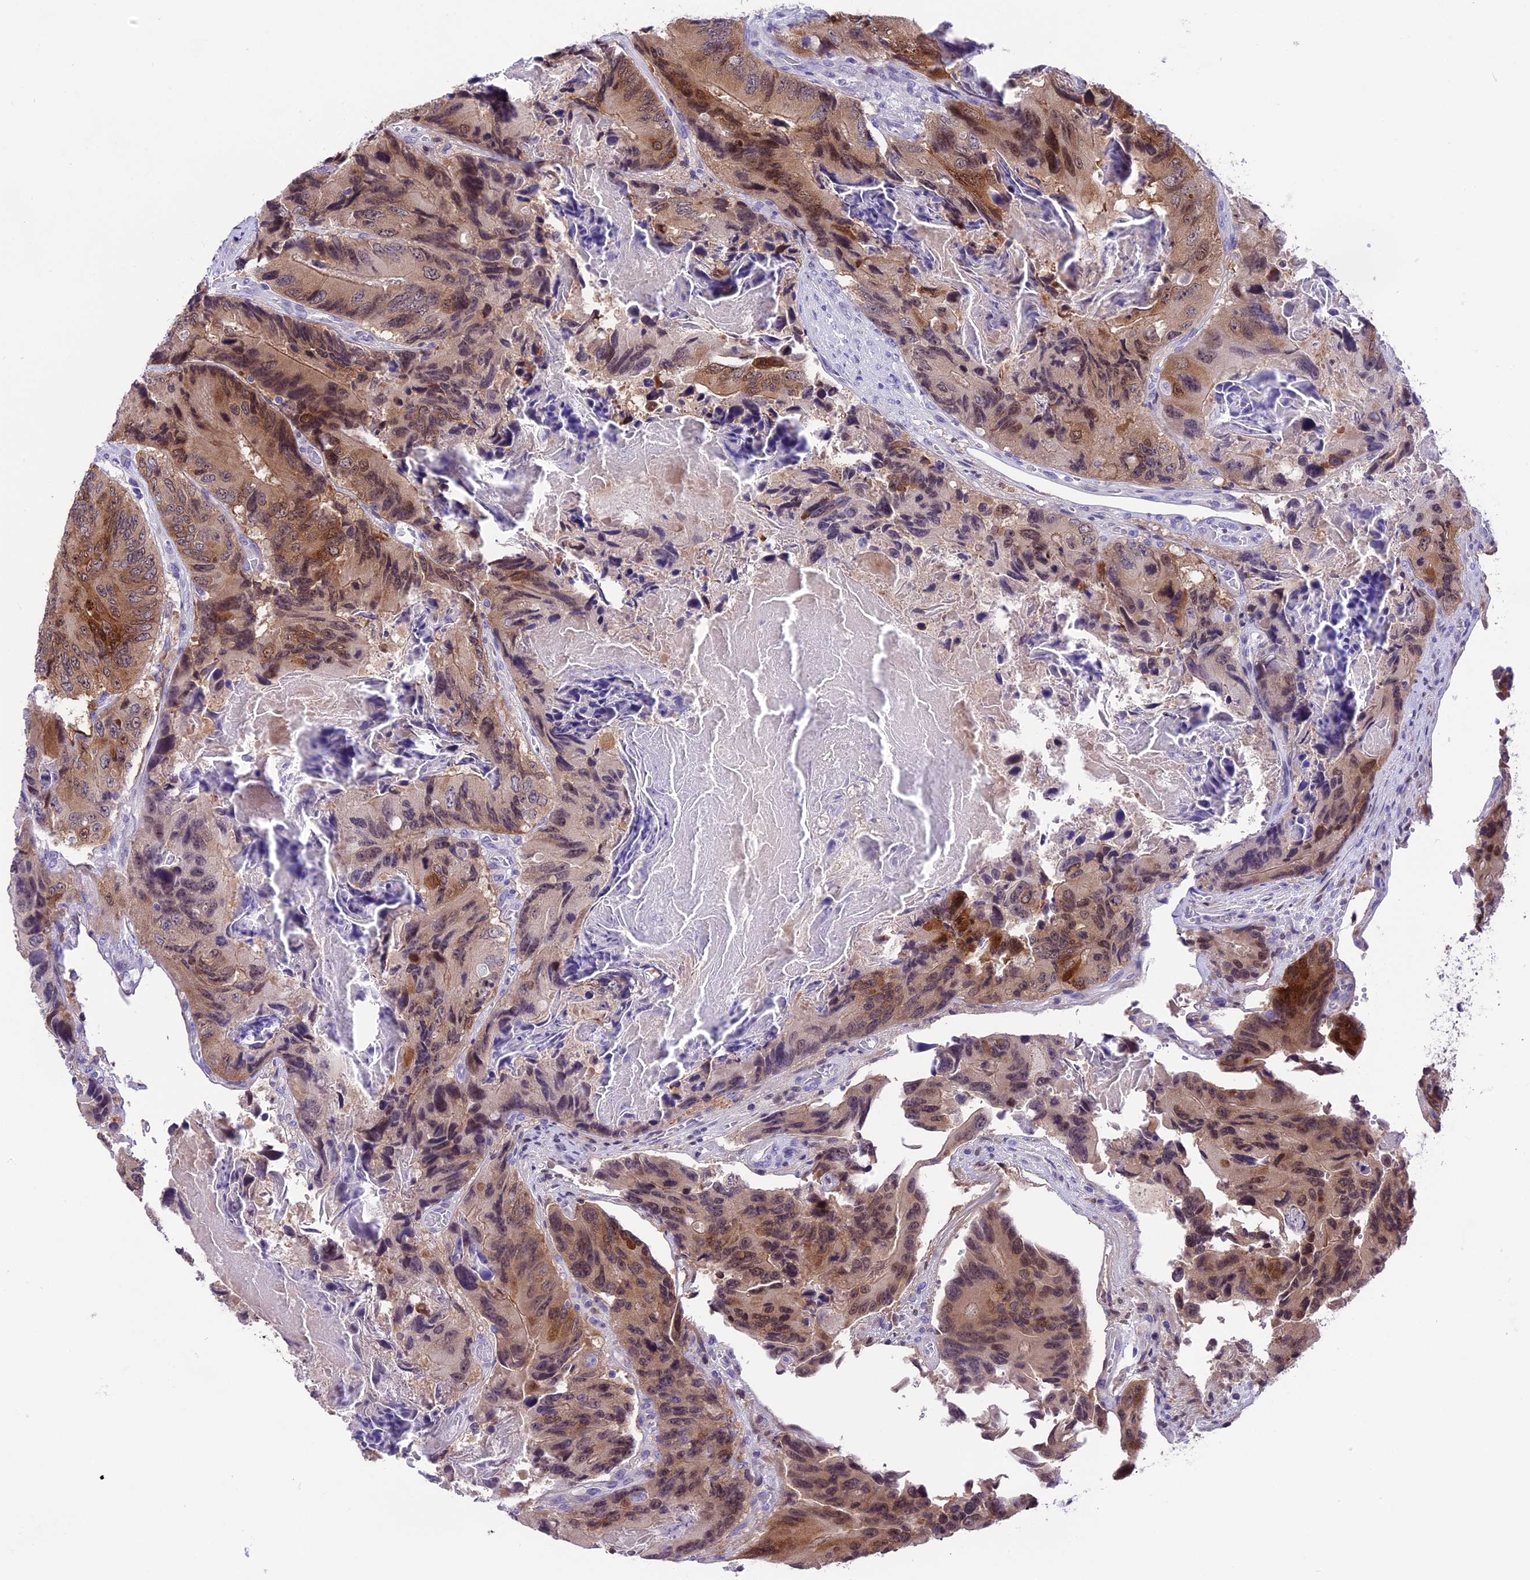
{"staining": {"intensity": "moderate", "quantity": "25%-75%", "location": "cytoplasmic/membranous,nuclear"}, "tissue": "colorectal cancer", "cell_type": "Tumor cells", "image_type": "cancer", "snomed": [{"axis": "morphology", "description": "Adenocarcinoma, NOS"}, {"axis": "topography", "description": "Colon"}], "caption": "Protein expression analysis of human colorectal adenocarcinoma reveals moderate cytoplasmic/membranous and nuclear positivity in approximately 25%-75% of tumor cells.", "gene": "PRR15", "patient": {"sex": "male", "age": 84}}